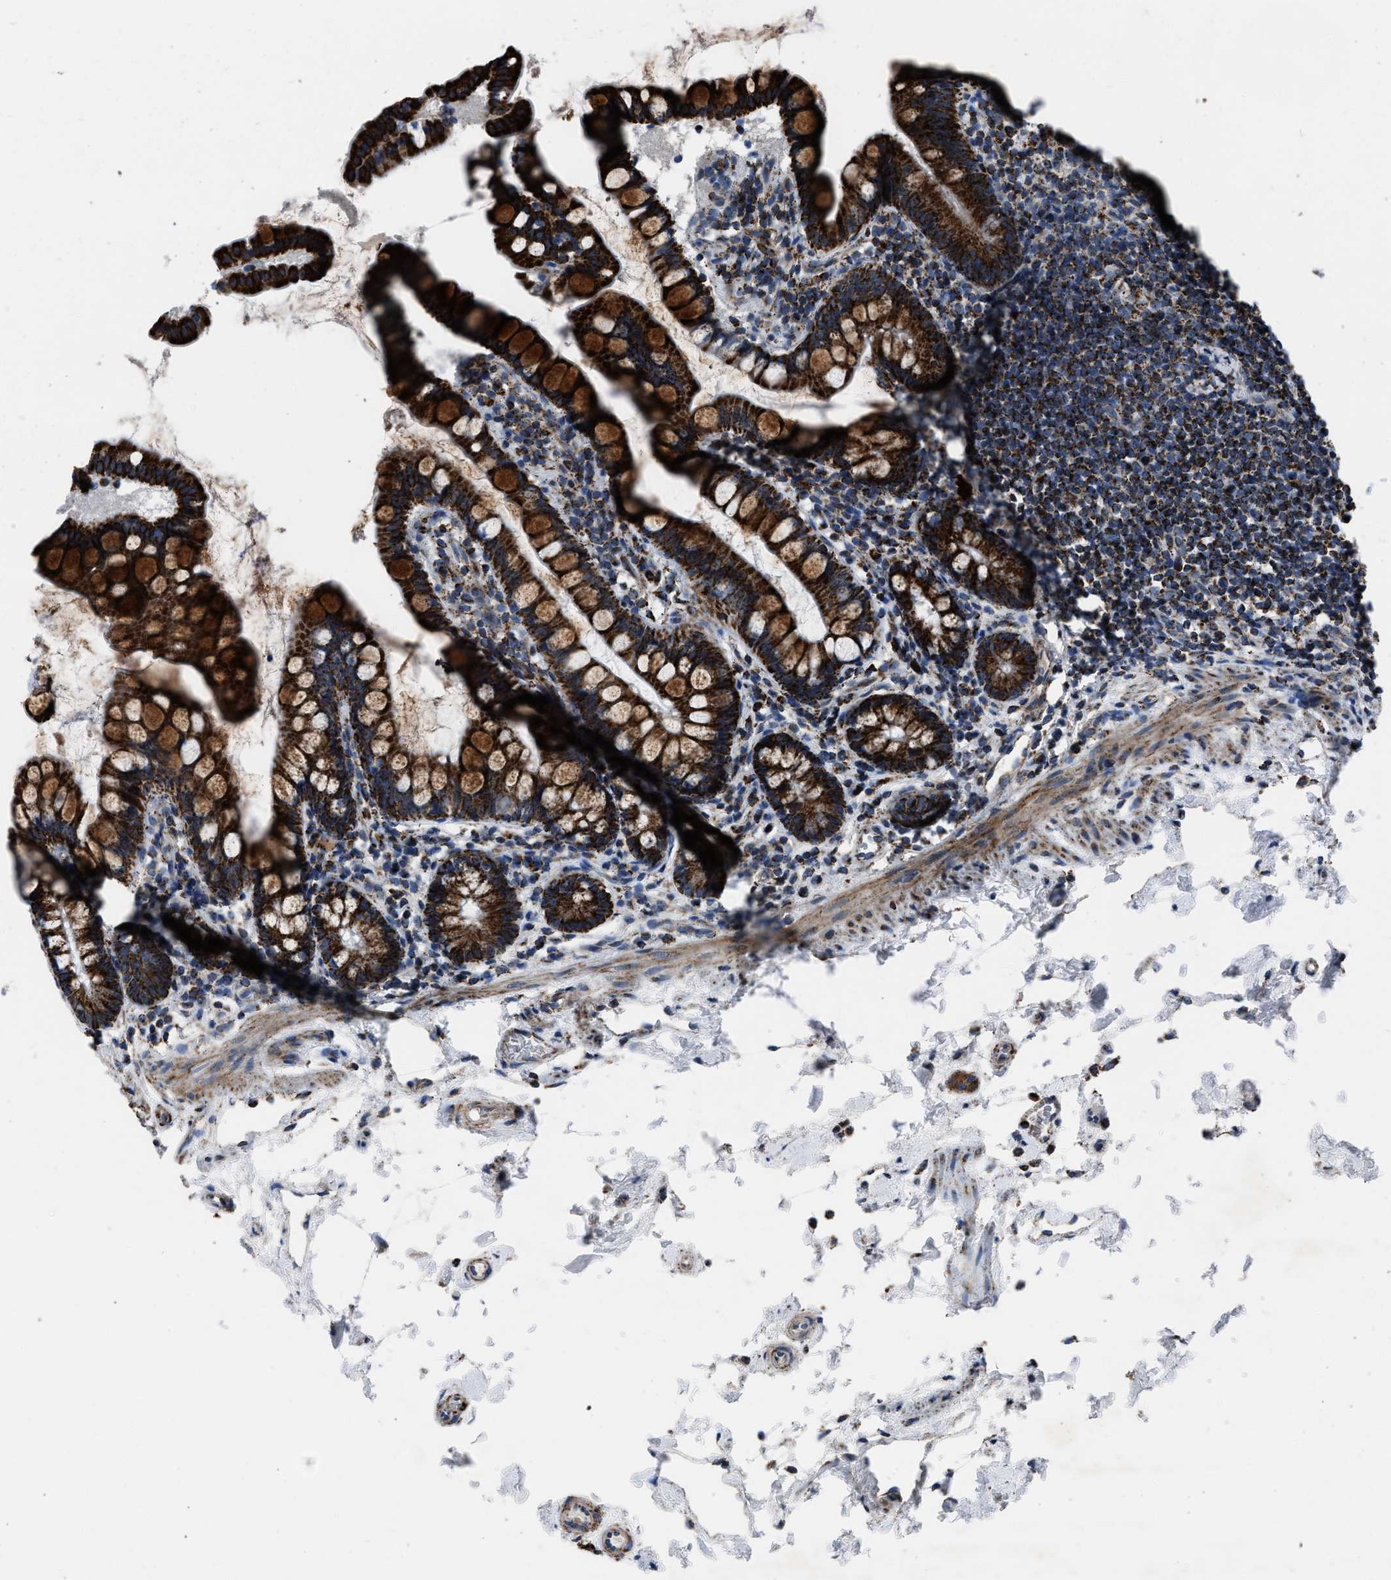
{"staining": {"intensity": "strong", "quantity": ">75%", "location": "cytoplasmic/membranous"}, "tissue": "small intestine", "cell_type": "Glandular cells", "image_type": "normal", "snomed": [{"axis": "morphology", "description": "Normal tissue, NOS"}, {"axis": "topography", "description": "Small intestine"}], "caption": "This photomicrograph demonstrates normal small intestine stained with immunohistochemistry to label a protein in brown. The cytoplasmic/membranous of glandular cells show strong positivity for the protein. Nuclei are counter-stained blue.", "gene": "NSD3", "patient": {"sex": "female", "age": 84}}